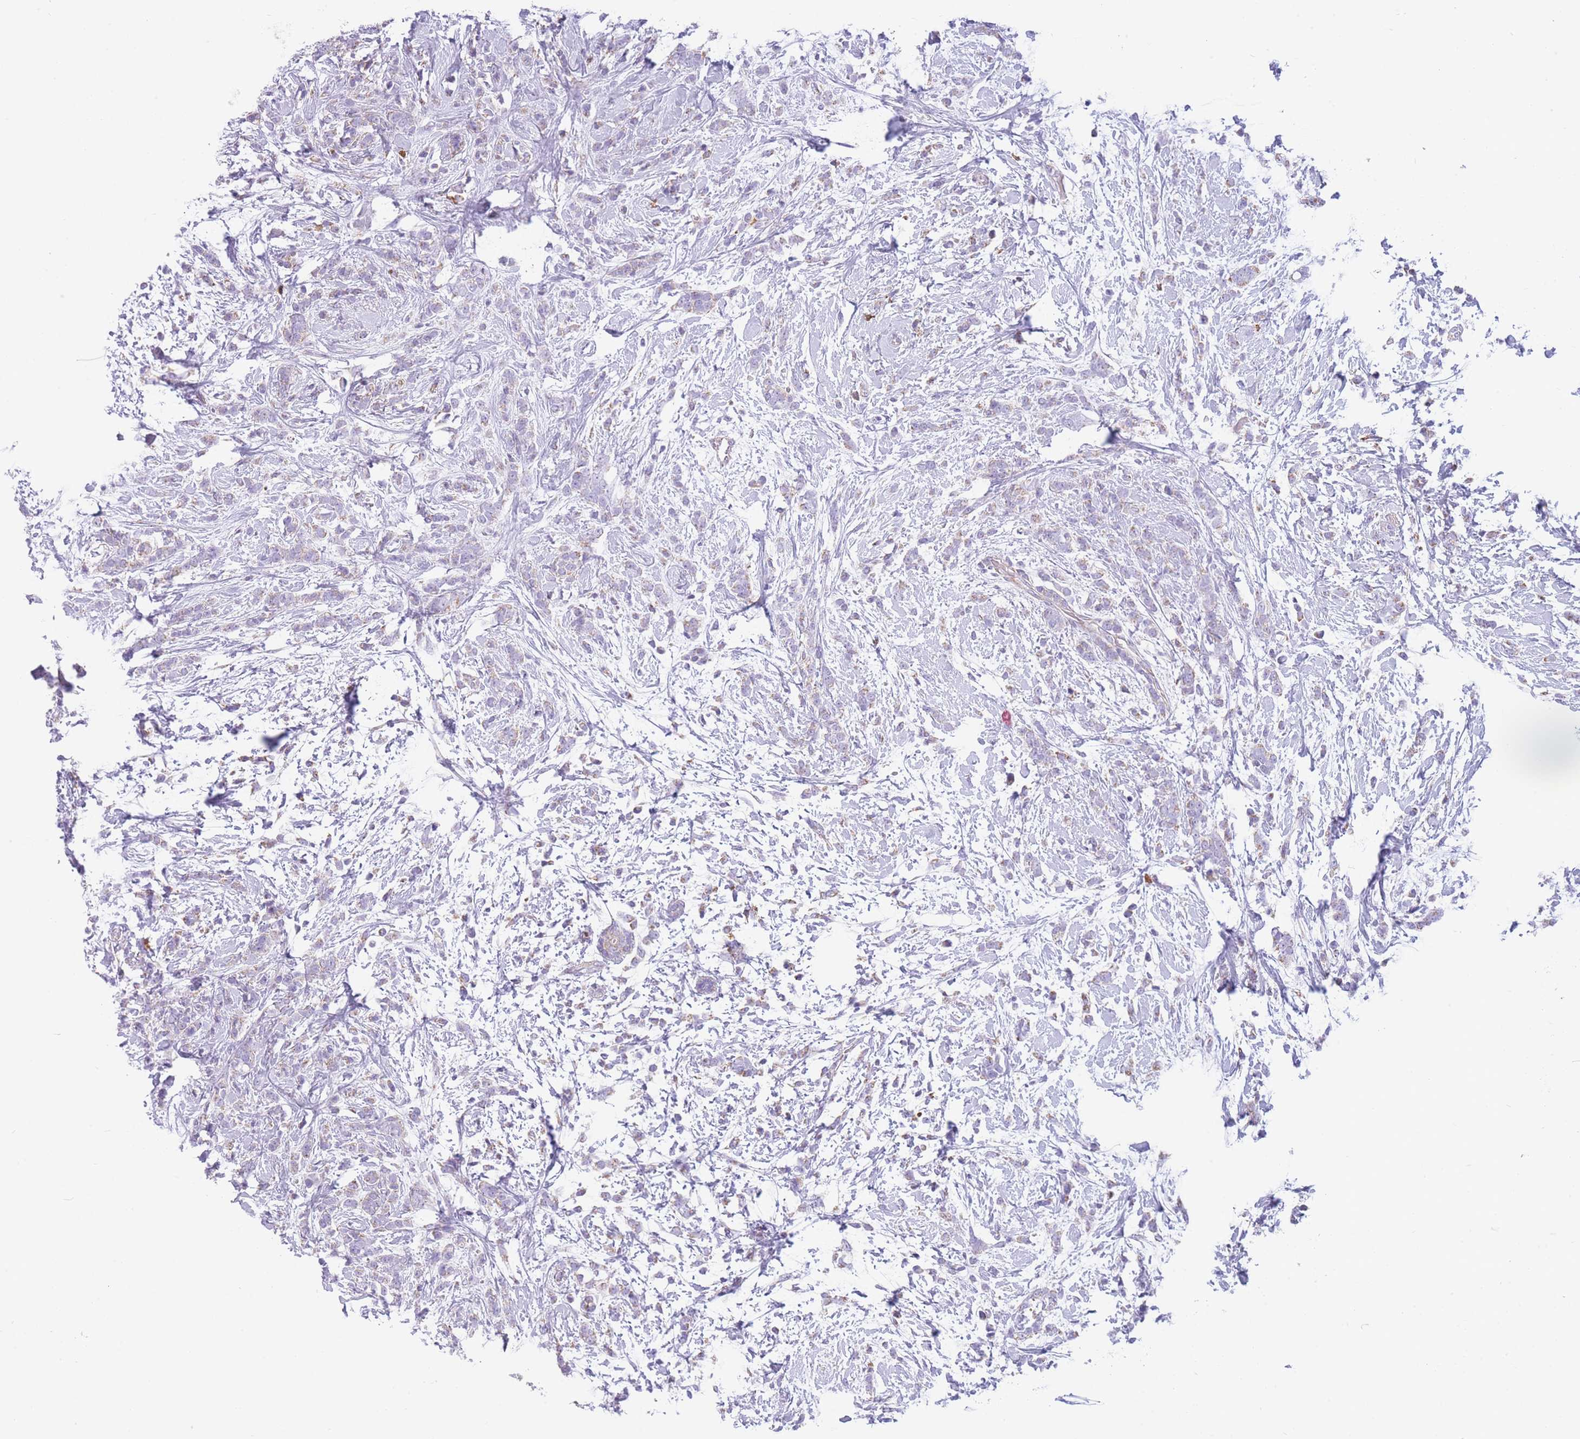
{"staining": {"intensity": "weak", "quantity": "<25%", "location": "cytoplasmic/membranous"}, "tissue": "breast cancer", "cell_type": "Tumor cells", "image_type": "cancer", "snomed": [{"axis": "morphology", "description": "Lobular carcinoma"}, {"axis": "topography", "description": "Breast"}], "caption": "High power microscopy photomicrograph of an immunohistochemistry photomicrograph of breast cancer, revealing no significant expression in tumor cells.", "gene": "PDHA1", "patient": {"sex": "female", "age": 58}}